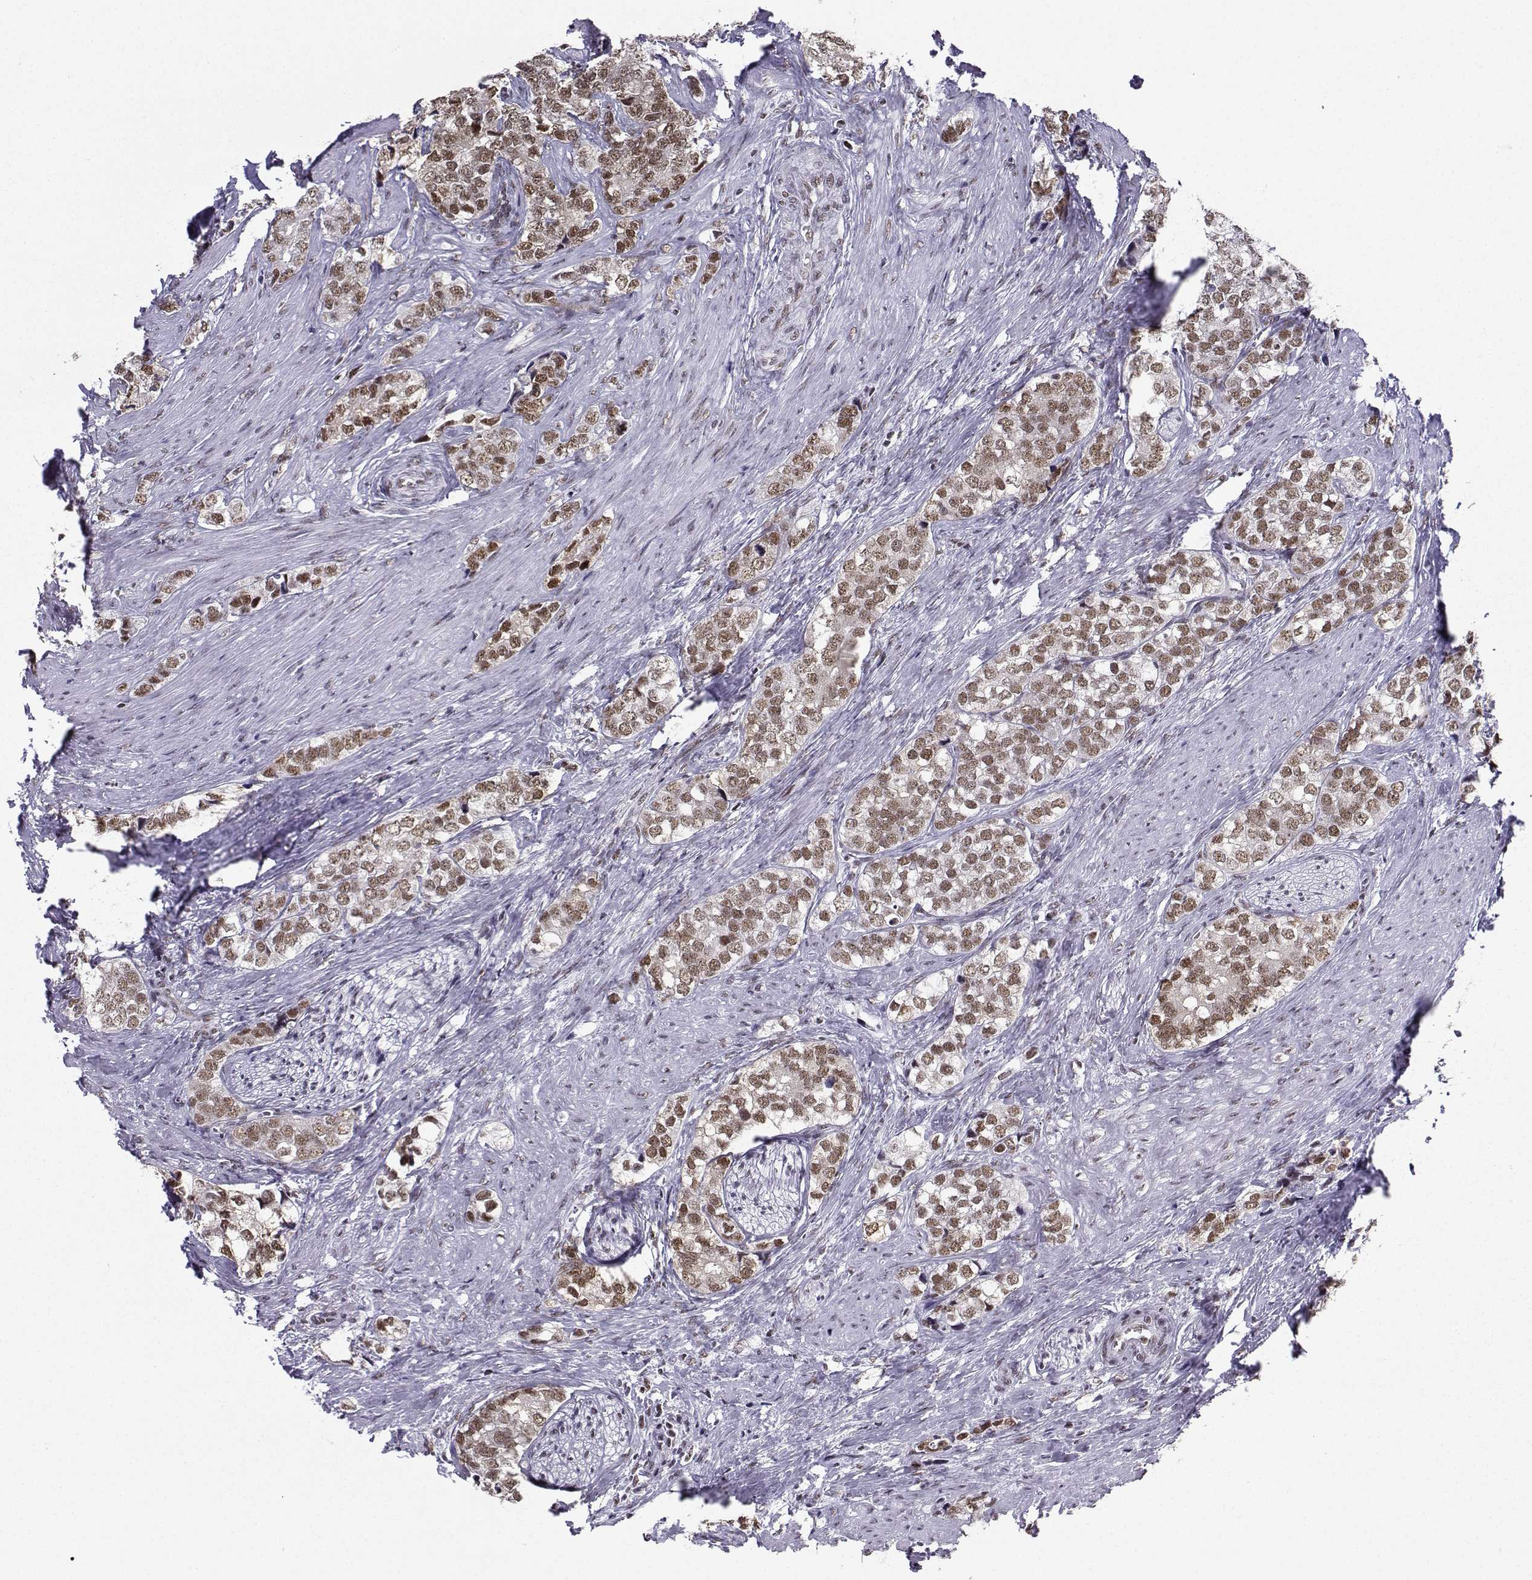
{"staining": {"intensity": "moderate", "quantity": ">75%", "location": "nuclear"}, "tissue": "prostate cancer", "cell_type": "Tumor cells", "image_type": "cancer", "snomed": [{"axis": "morphology", "description": "Adenocarcinoma, NOS"}, {"axis": "topography", "description": "Prostate and seminal vesicle, NOS"}], "caption": "Prostate cancer stained with a brown dye exhibits moderate nuclear positive staining in about >75% of tumor cells.", "gene": "SNRPB2", "patient": {"sex": "male", "age": 63}}